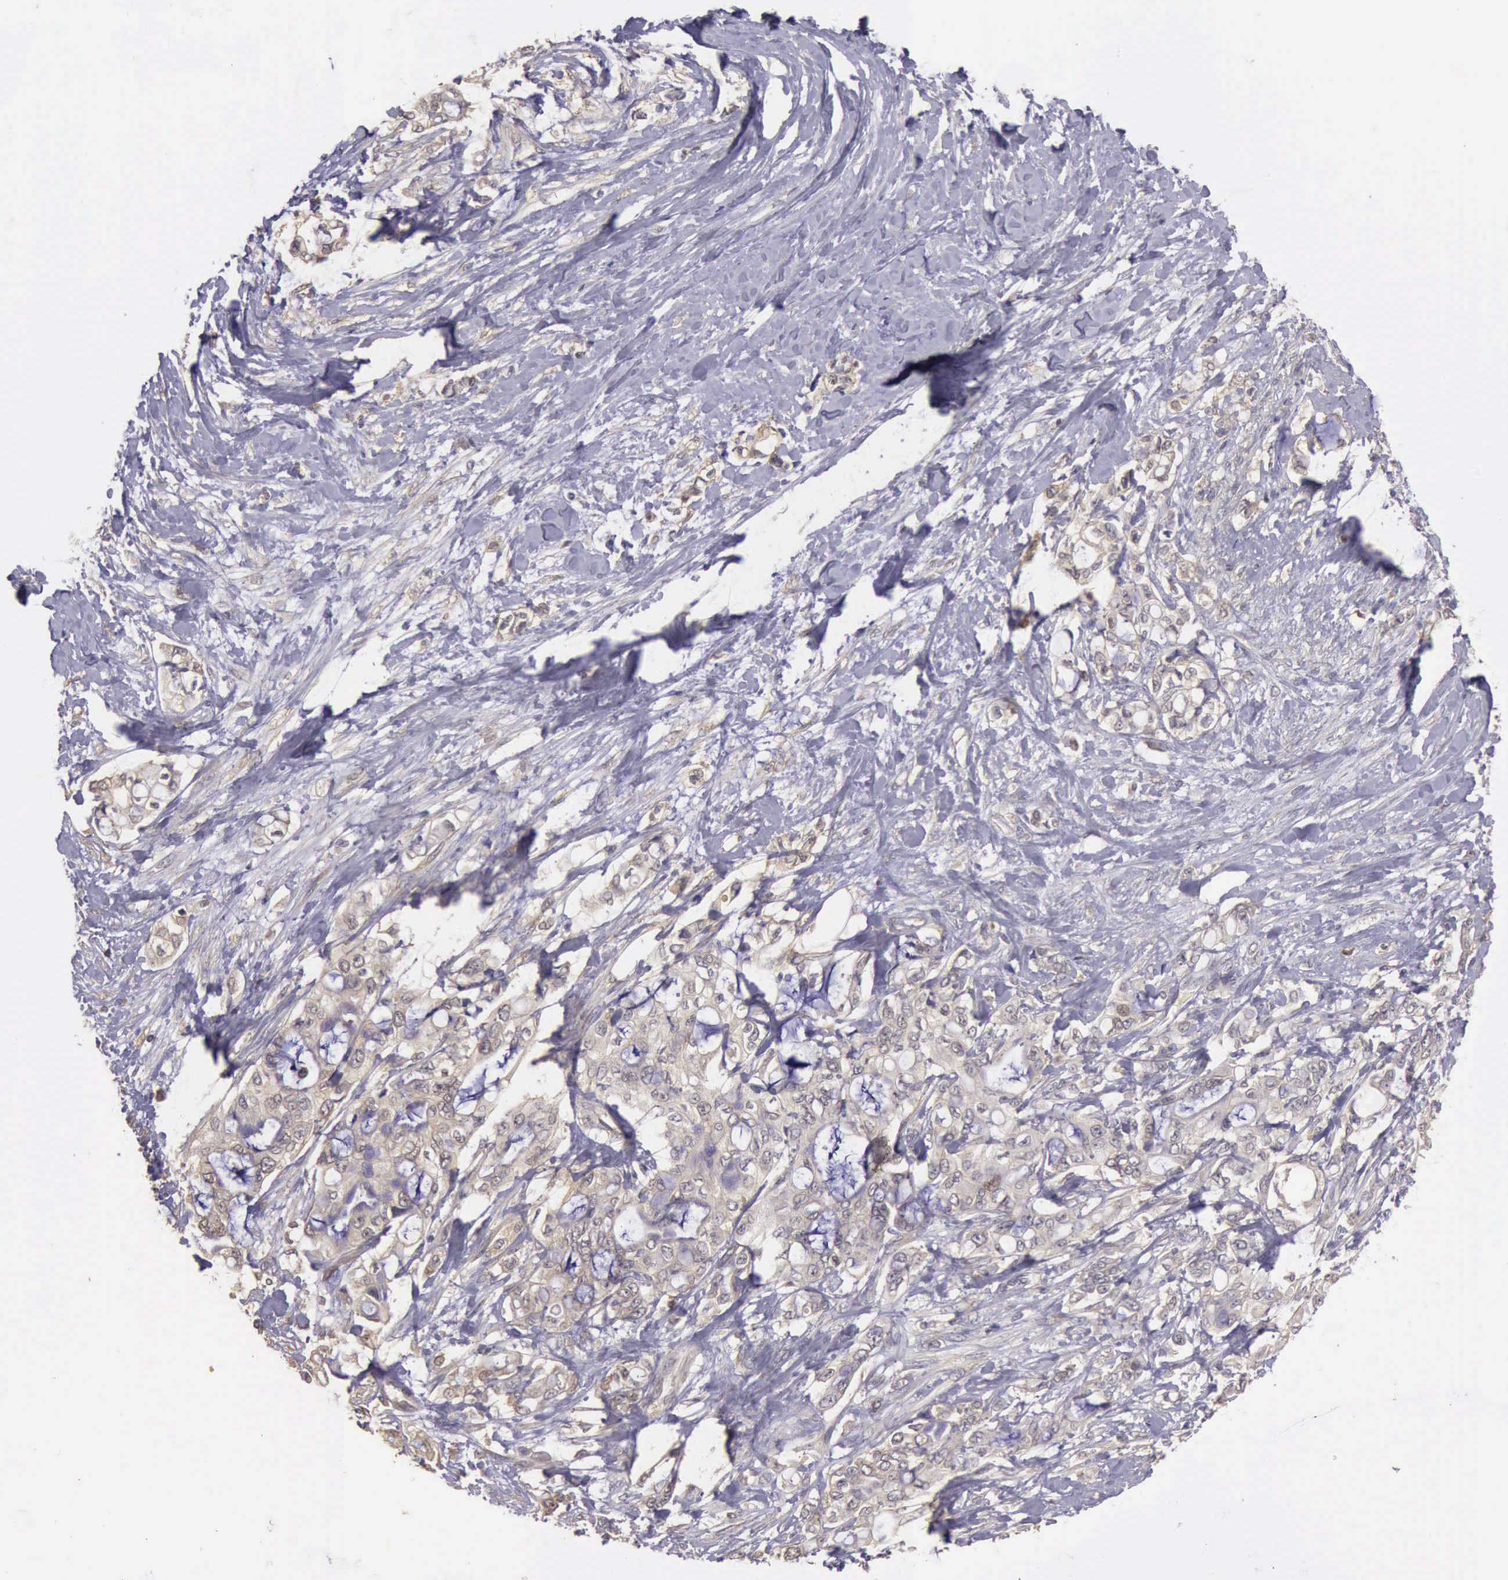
{"staining": {"intensity": "weak", "quantity": ">75%", "location": "cytoplasmic/membranous"}, "tissue": "pancreatic cancer", "cell_type": "Tumor cells", "image_type": "cancer", "snomed": [{"axis": "morphology", "description": "Adenocarcinoma, NOS"}, {"axis": "topography", "description": "Pancreas"}], "caption": "Pancreatic cancer stained with a protein marker reveals weak staining in tumor cells.", "gene": "EIF5", "patient": {"sex": "female", "age": 70}}